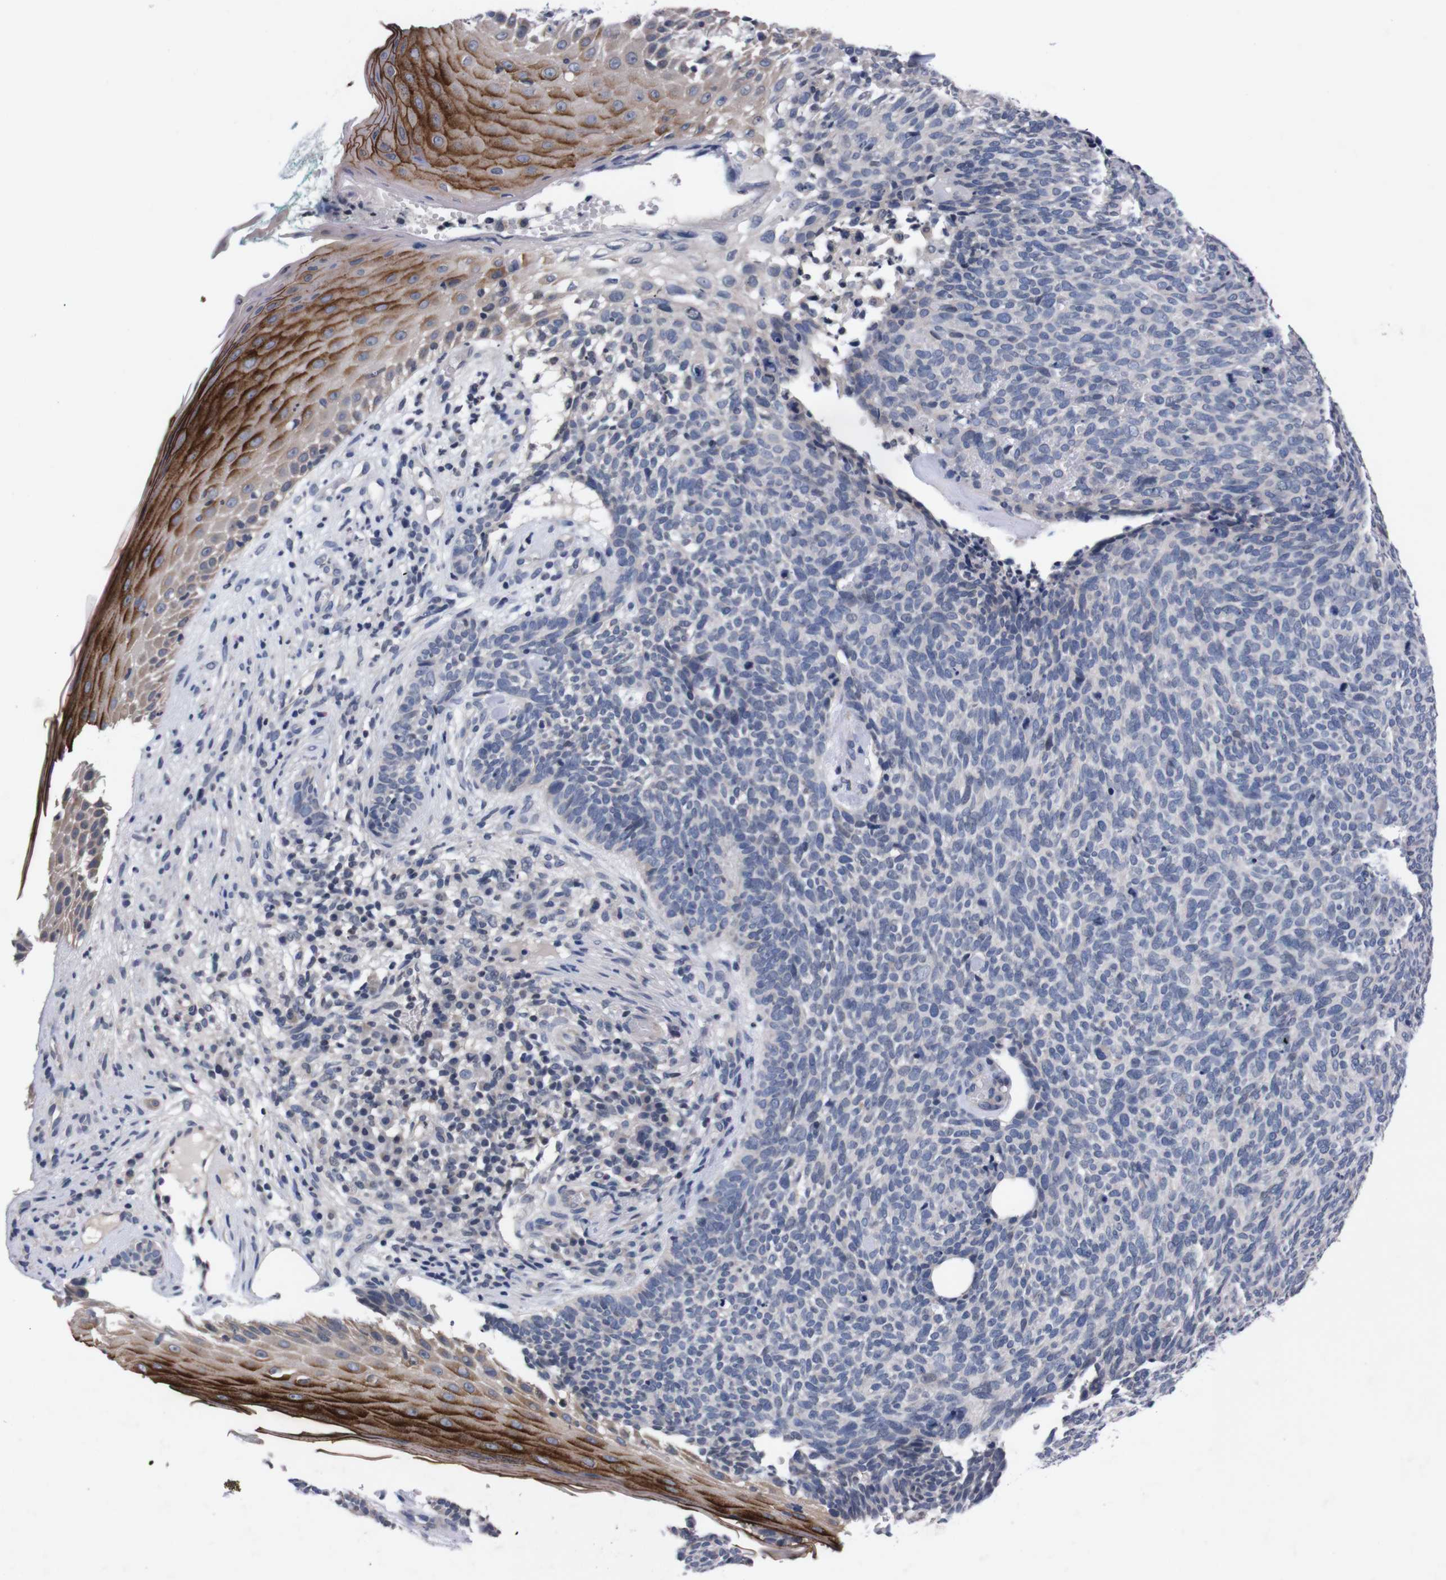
{"staining": {"intensity": "negative", "quantity": "none", "location": "none"}, "tissue": "skin cancer", "cell_type": "Tumor cells", "image_type": "cancer", "snomed": [{"axis": "morphology", "description": "Basal cell carcinoma"}, {"axis": "topography", "description": "Skin"}], "caption": "DAB (3,3'-diaminobenzidine) immunohistochemical staining of skin cancer shows no significant staining in tumor cells. (DAB (3,3'-diaminobenzidine) immunohistochemistry with hematoxylin counter stain).", "gene": "TNFRSF21", "patient": {"sex": "female", "age": 84}}